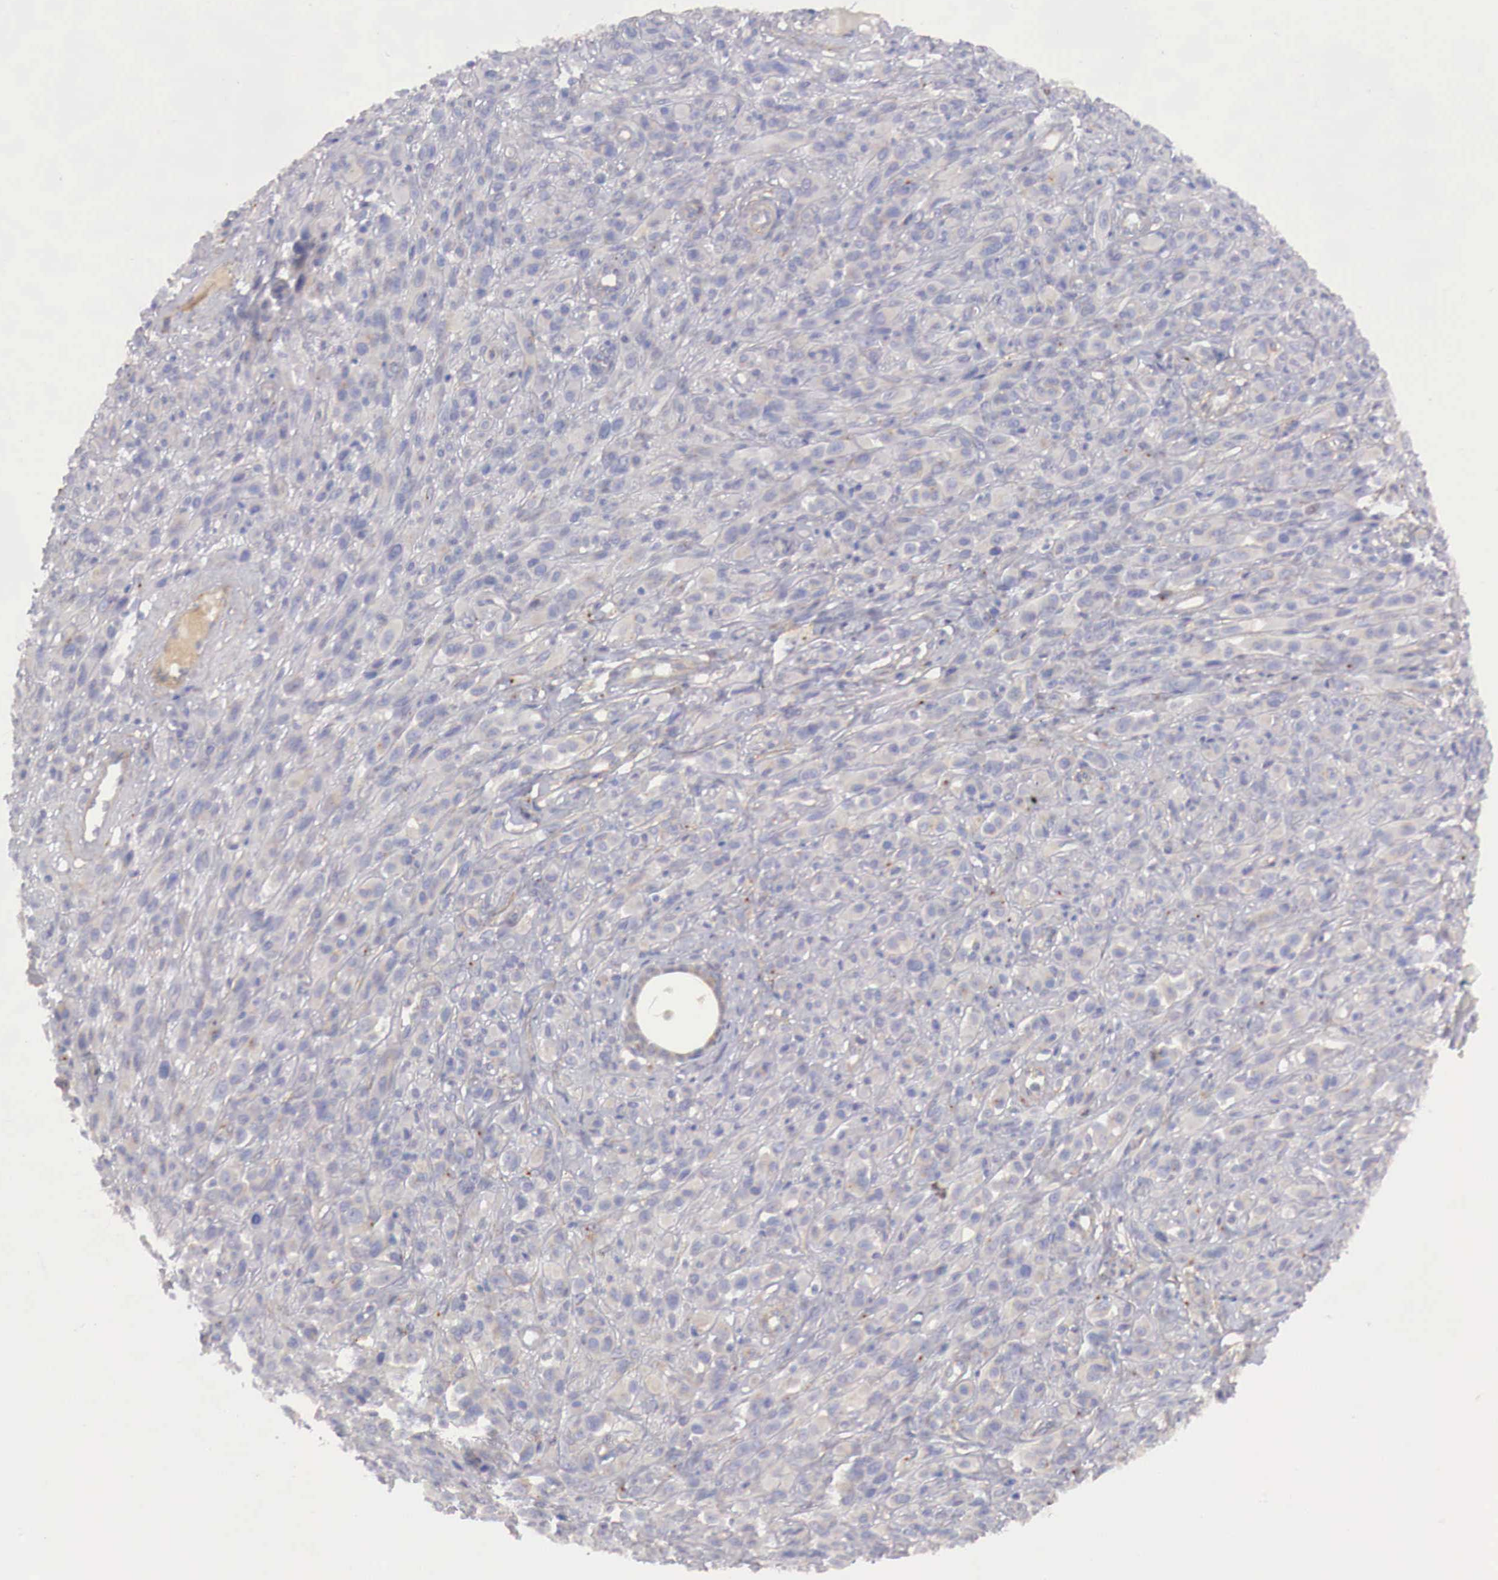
{"staining": {"intensity": "negative", "quantity": "none", "location": "none"}, "tissue": "melanoma", "cell_type": "Tumor cells", "image_type": "cancer", "snomed": [{"axis": "morphology", "description": "Malignant melanoma, NOS"}, {"axis": "topography", "description": "Skin"}], "caption": "Immunohistochemistry histopathology image of human malignant melanoma stained for a protein (brown), which reveals no expression in tumor cells. (DAB (3,3'-diaminobenzidine) immunohistochemistry visualized using brightfield microscopy, high magnification).", "gene": "KLHDC7B", "patient": {"sex": "male", "age": 51}}